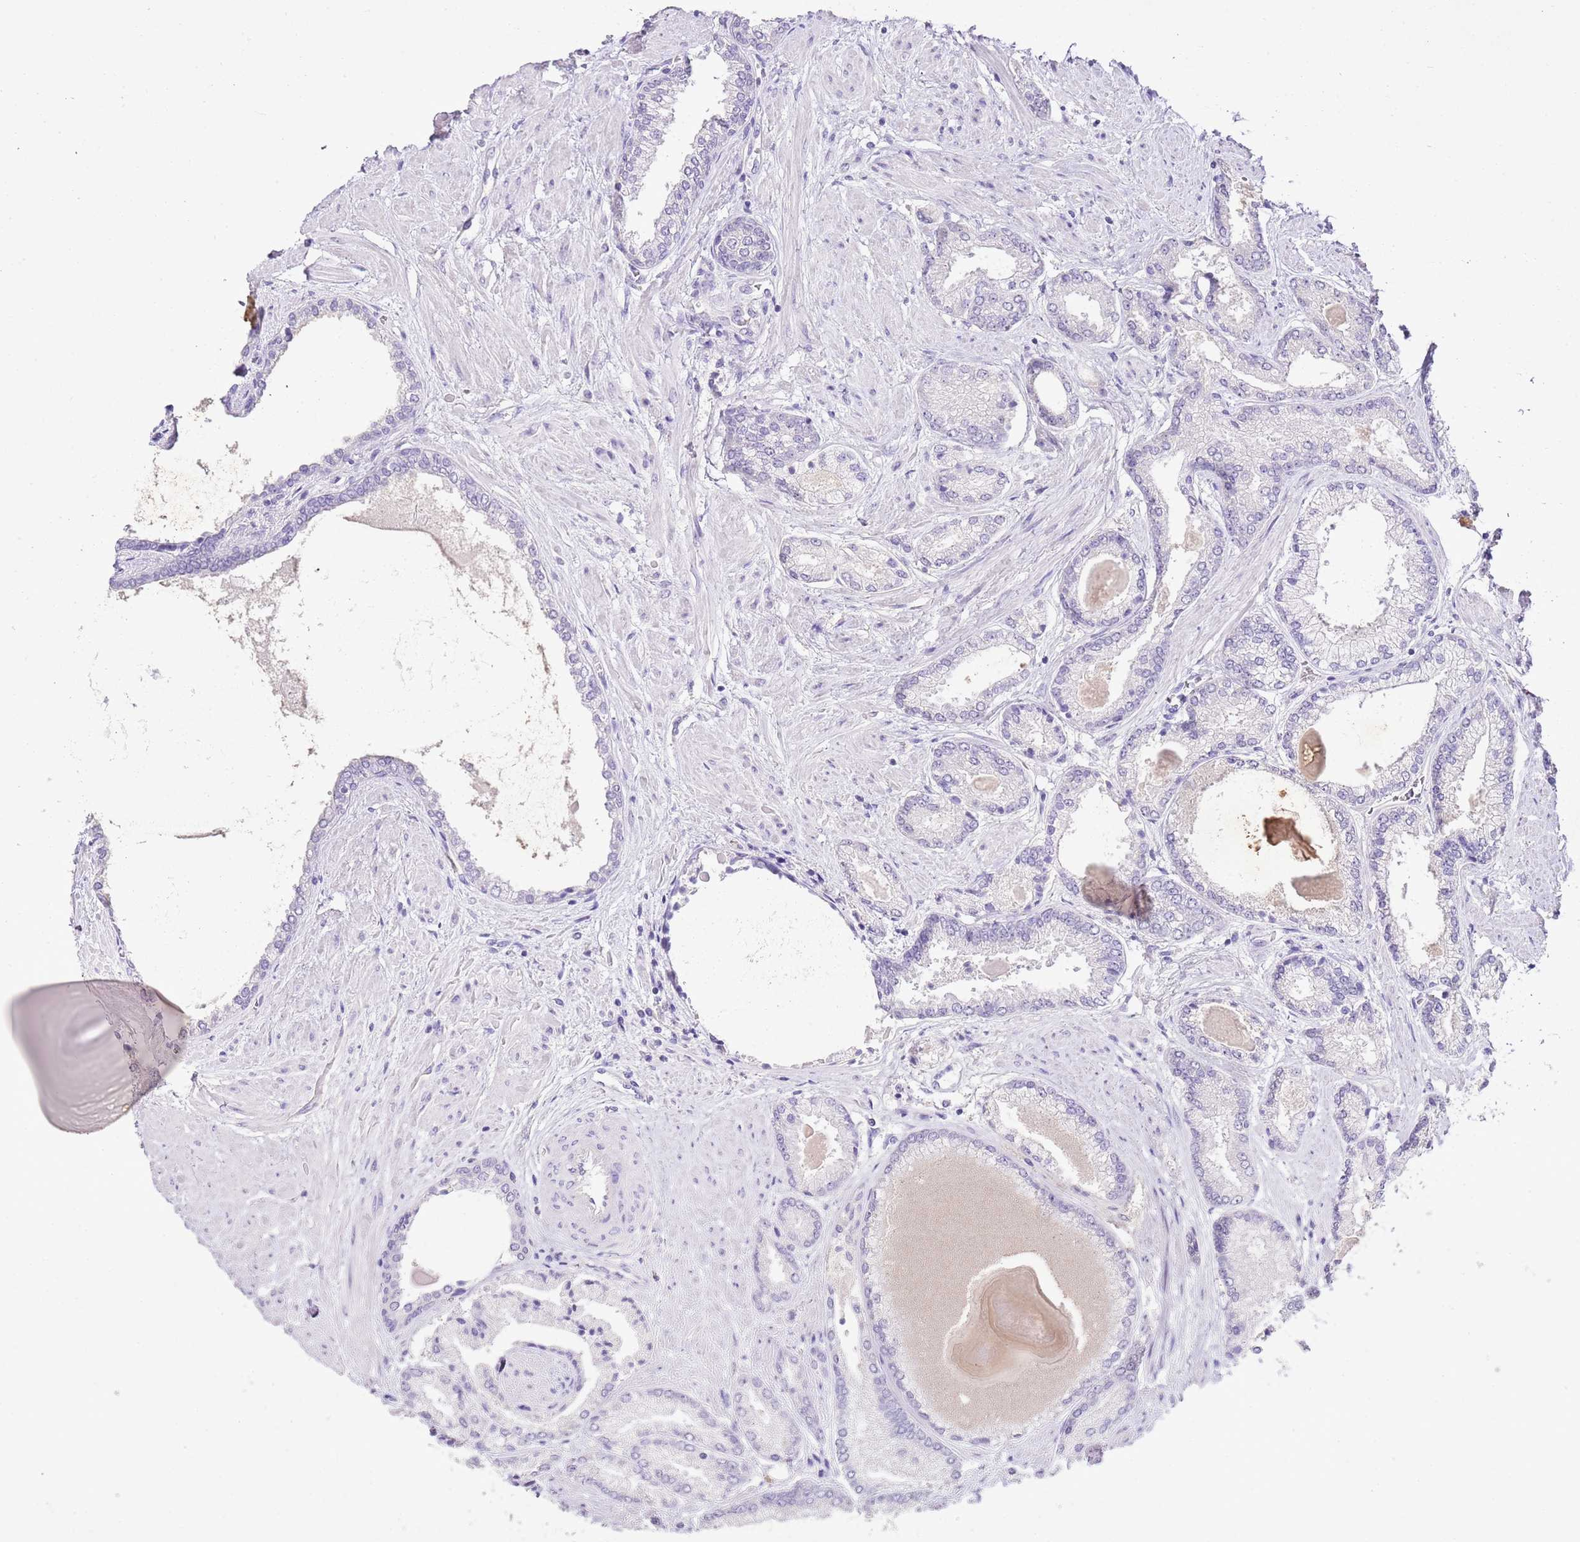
{"staining": {"intensity": "negative", "quantity": "none", "location": "none"}, "tissue": "prostate cancer", "cell_type": "Tumor cells", "image_type": "cancer", "snomed": [{"axis": "morphology", "description": "Adenocarcinoma, High grade"}, {"axis": "topography", "description": "Prostate"}], "caption": "Tumor cells show no significant protein expression in prostate cancer.", "gene": "XPO7", "patient": {"sex": "male", "age": 68}}